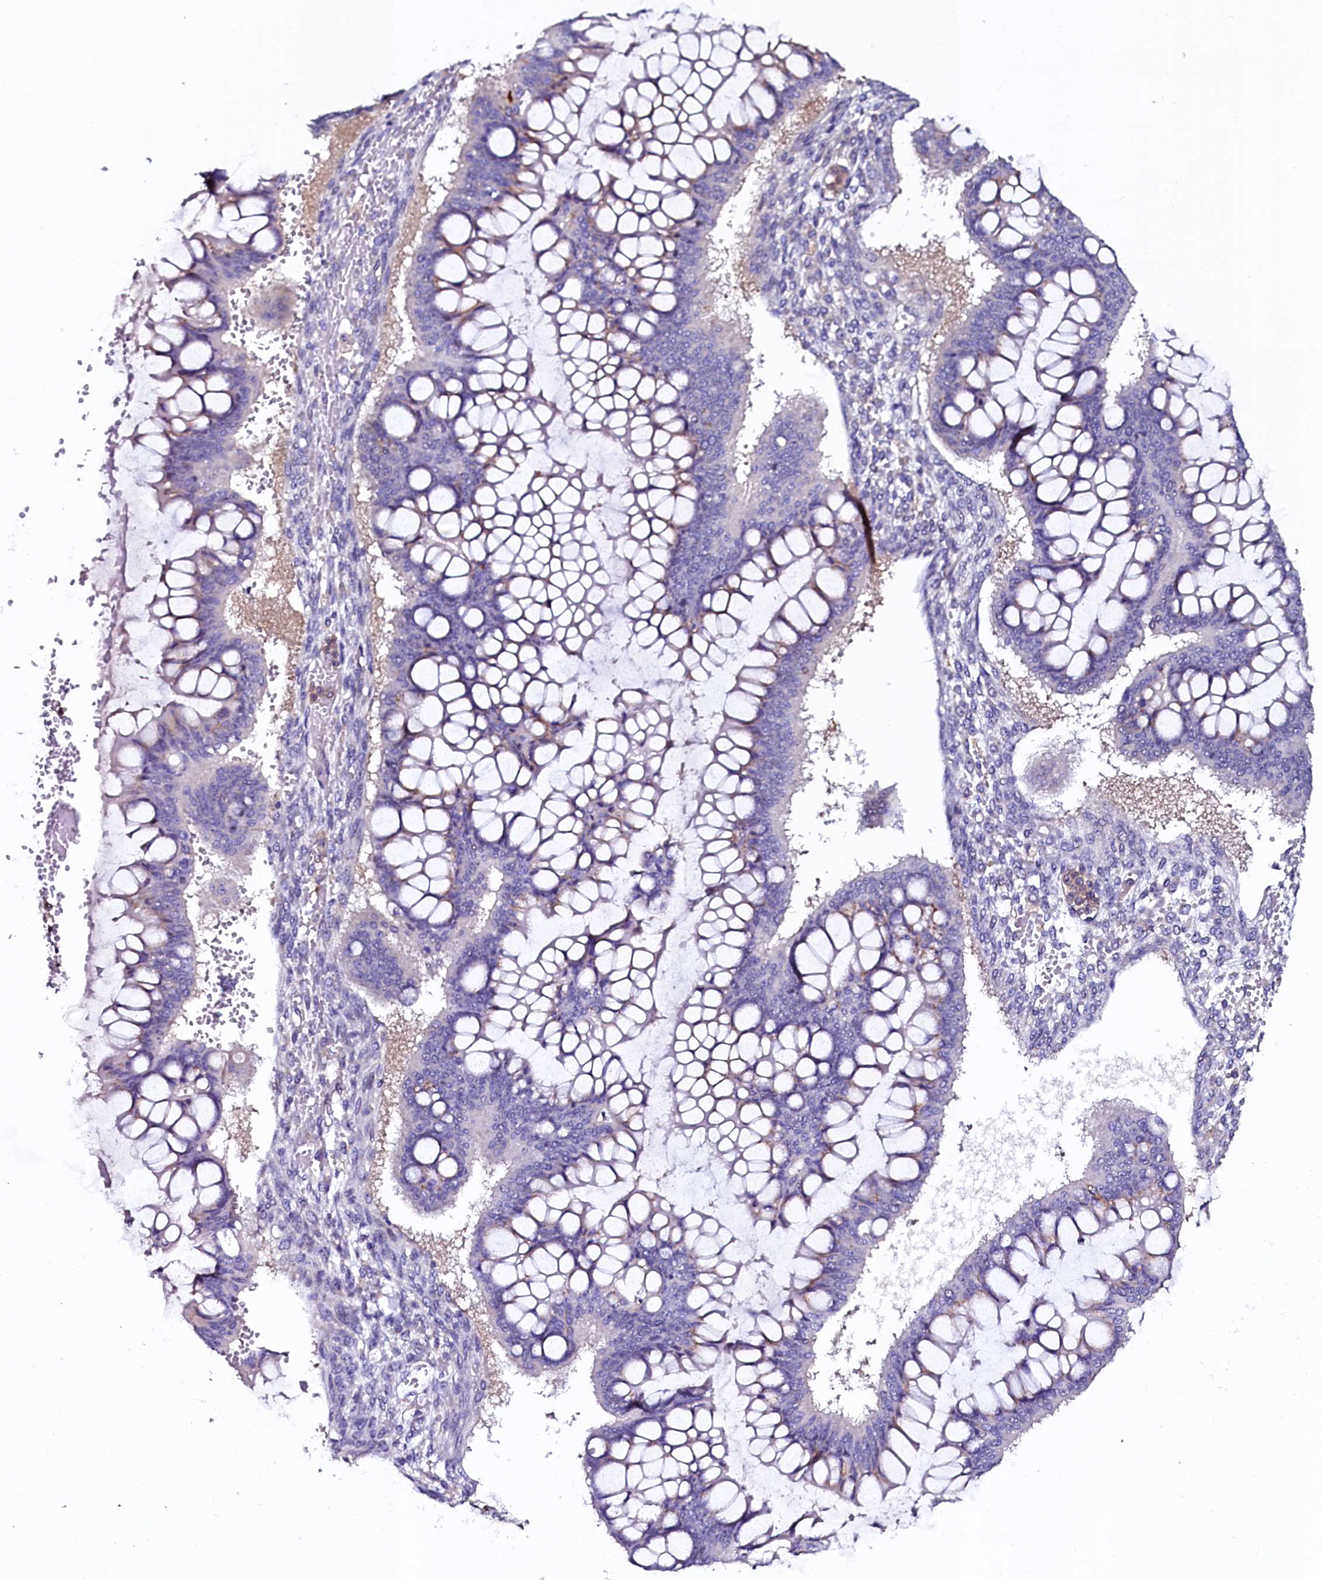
{"staining": {"intensity": "weak", "quantity": "<25%", "location": "cytoplasmic/membranous"}, "tissue": "ovarian cancer", "cell_type": "Tumor cells", "image_type": "cancer", "snomed": [{"axis": "morphology", "description": "Cystadenocarcinoma, mucinous, NOS"}, {"axis": "topography", "description": "Ovary"}], "caption": "Human ovarian cancer stained for a protein using immunohistochemistry displays no staining in tumor cells.", "gene": "OTOL1", "patient": {"sex": "female", "age": 73}}